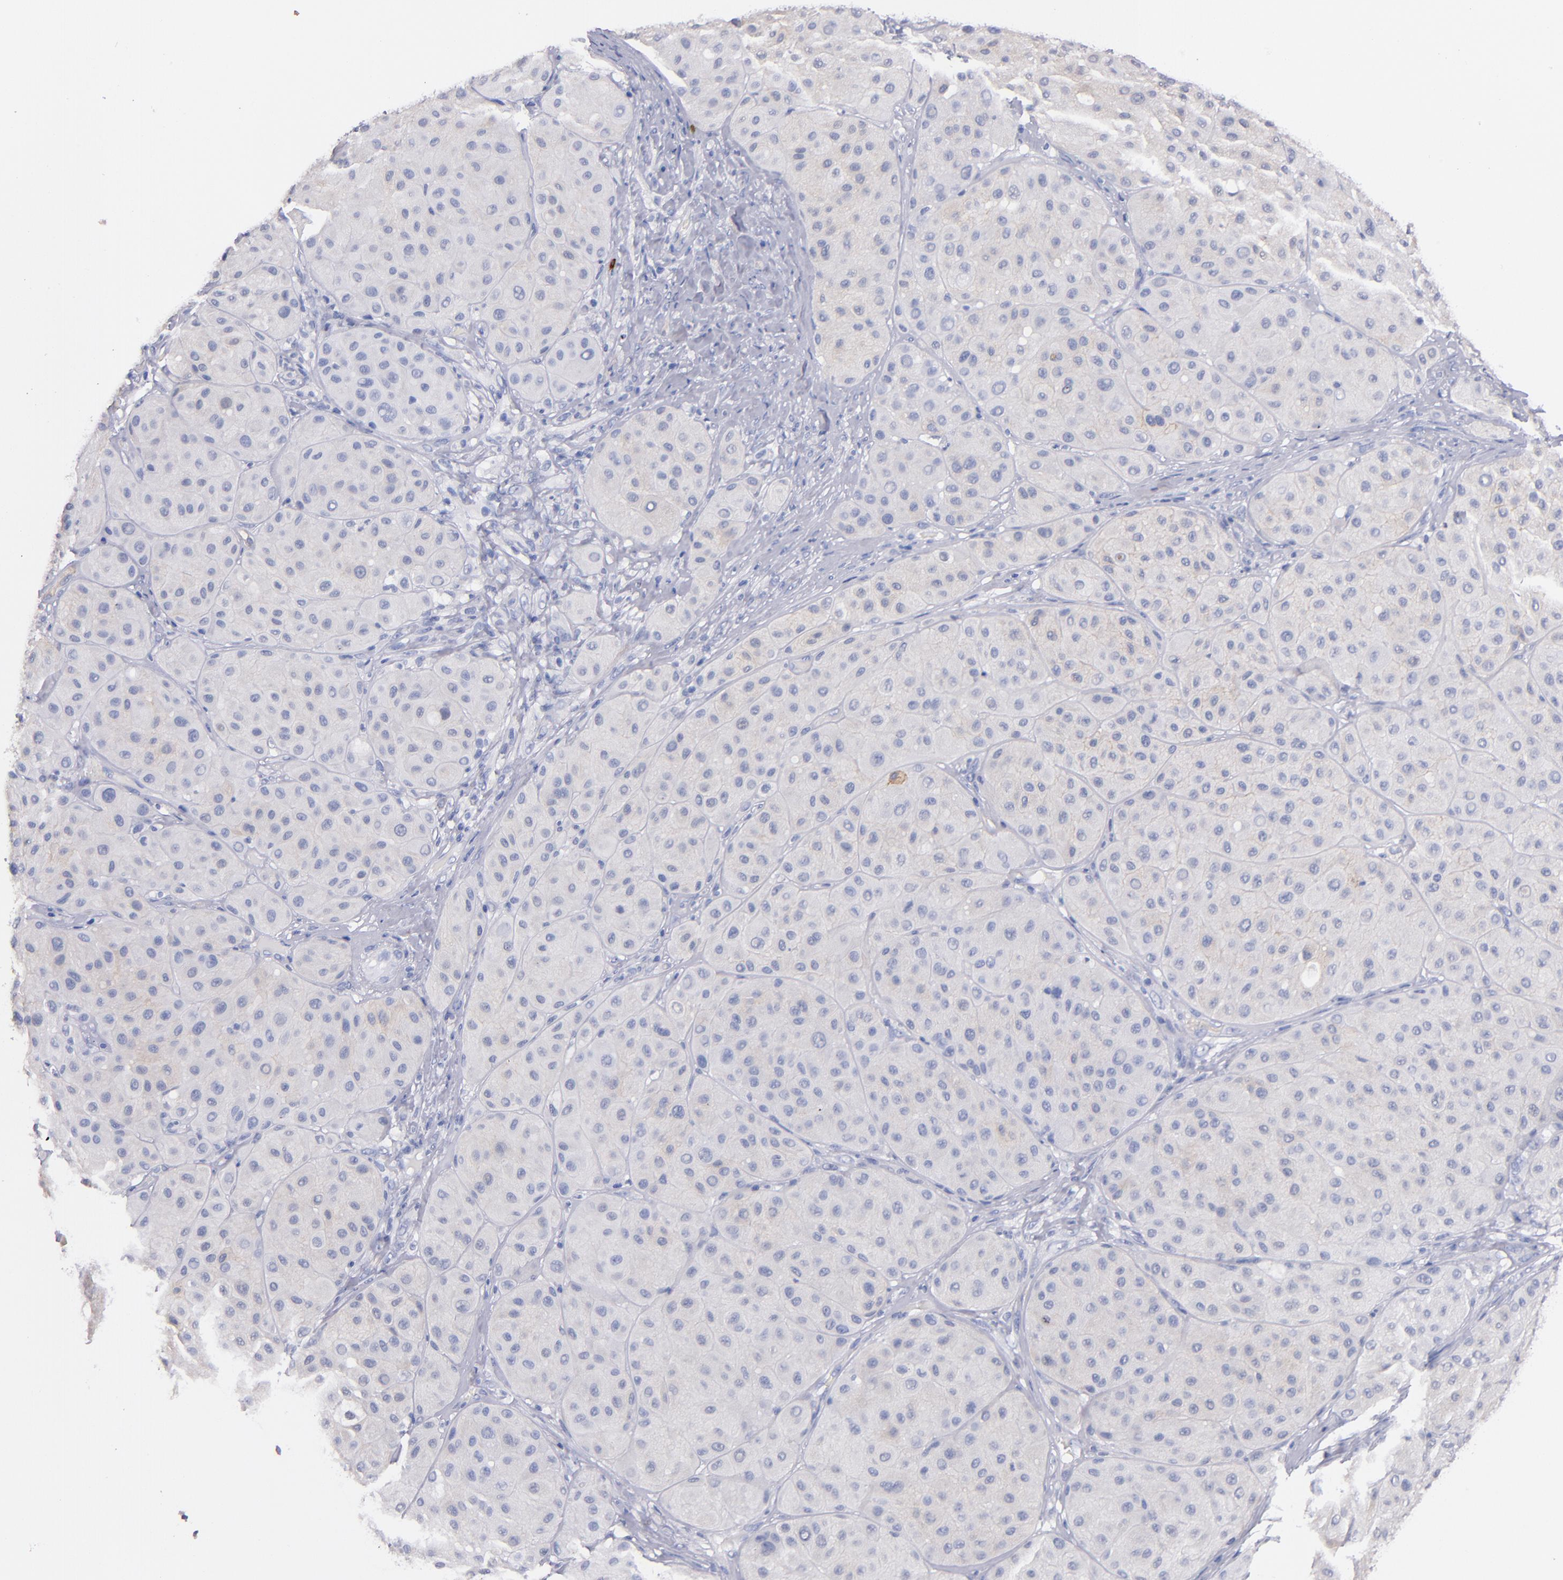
{"staining": {"intensity": "weak", "quantity": "<25%", "location": "cytoplasmic/membranous"}, "tissue": "melanoma", "cell_type": "Tumor cells", "image_type": "cancer", "snomed": [{"axis": "morphology", "description": "Normal tissue, NOS"}, {"axis": "morphology", "description": "Malignant melanoma, Metastatic site"}, {"axis": "topography", "description": "Skin"}], "caption": "High power microscopy histopathology image of an IHC image of malignant melanoma (metastatic site), revealing no significant staining in tumor cells. The staining is performed using DAB (3,3'-diaminobenzidine) brown chromogen with nuclei counter-stained in using hematoxylin.", "gene": "KIT", "patient": {"sex": "male", "age": 41}}